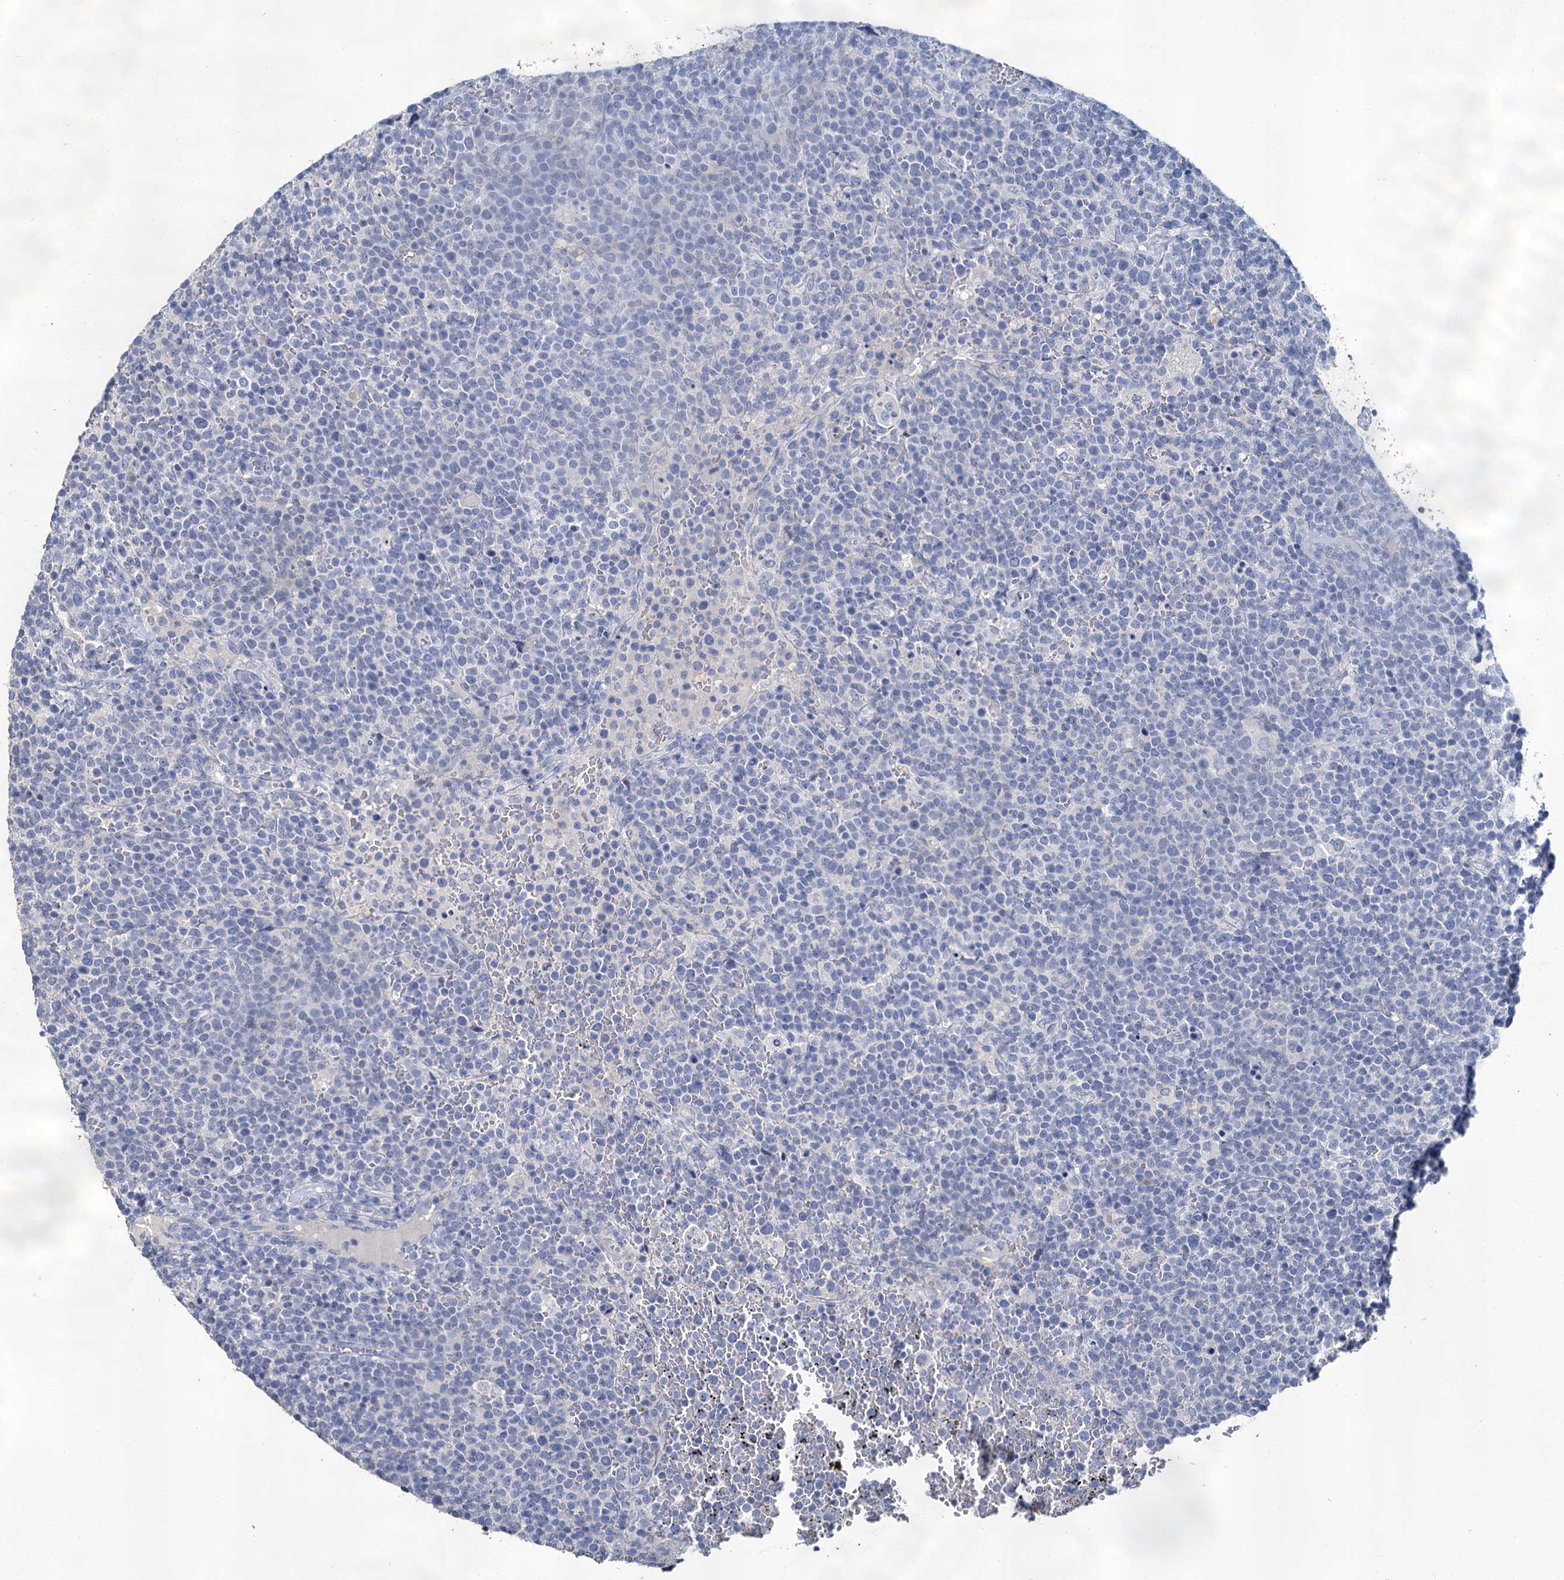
{"staining": {"intensity": "negative", "quantity": "none", "location": "none"}, "tissue": "lymphoma", "cell_type": "Tumor cells", "image_type": "cancer", "snomed": [{"axis": "morphology", "description": "Malignant lymphoma, non-Hodgkin's type, High grade"}, {"axis": "topography", "description": "Lymph node"}], "caption": "Immunohistochemical staining of malignant lymphoma, non-Hodgkin's type (high-grade) displays no significant expression in tumor cells. Nuclei are stained in blue.", "gene": "SNCB", "patient": {"sex": "male", "age": 61}}